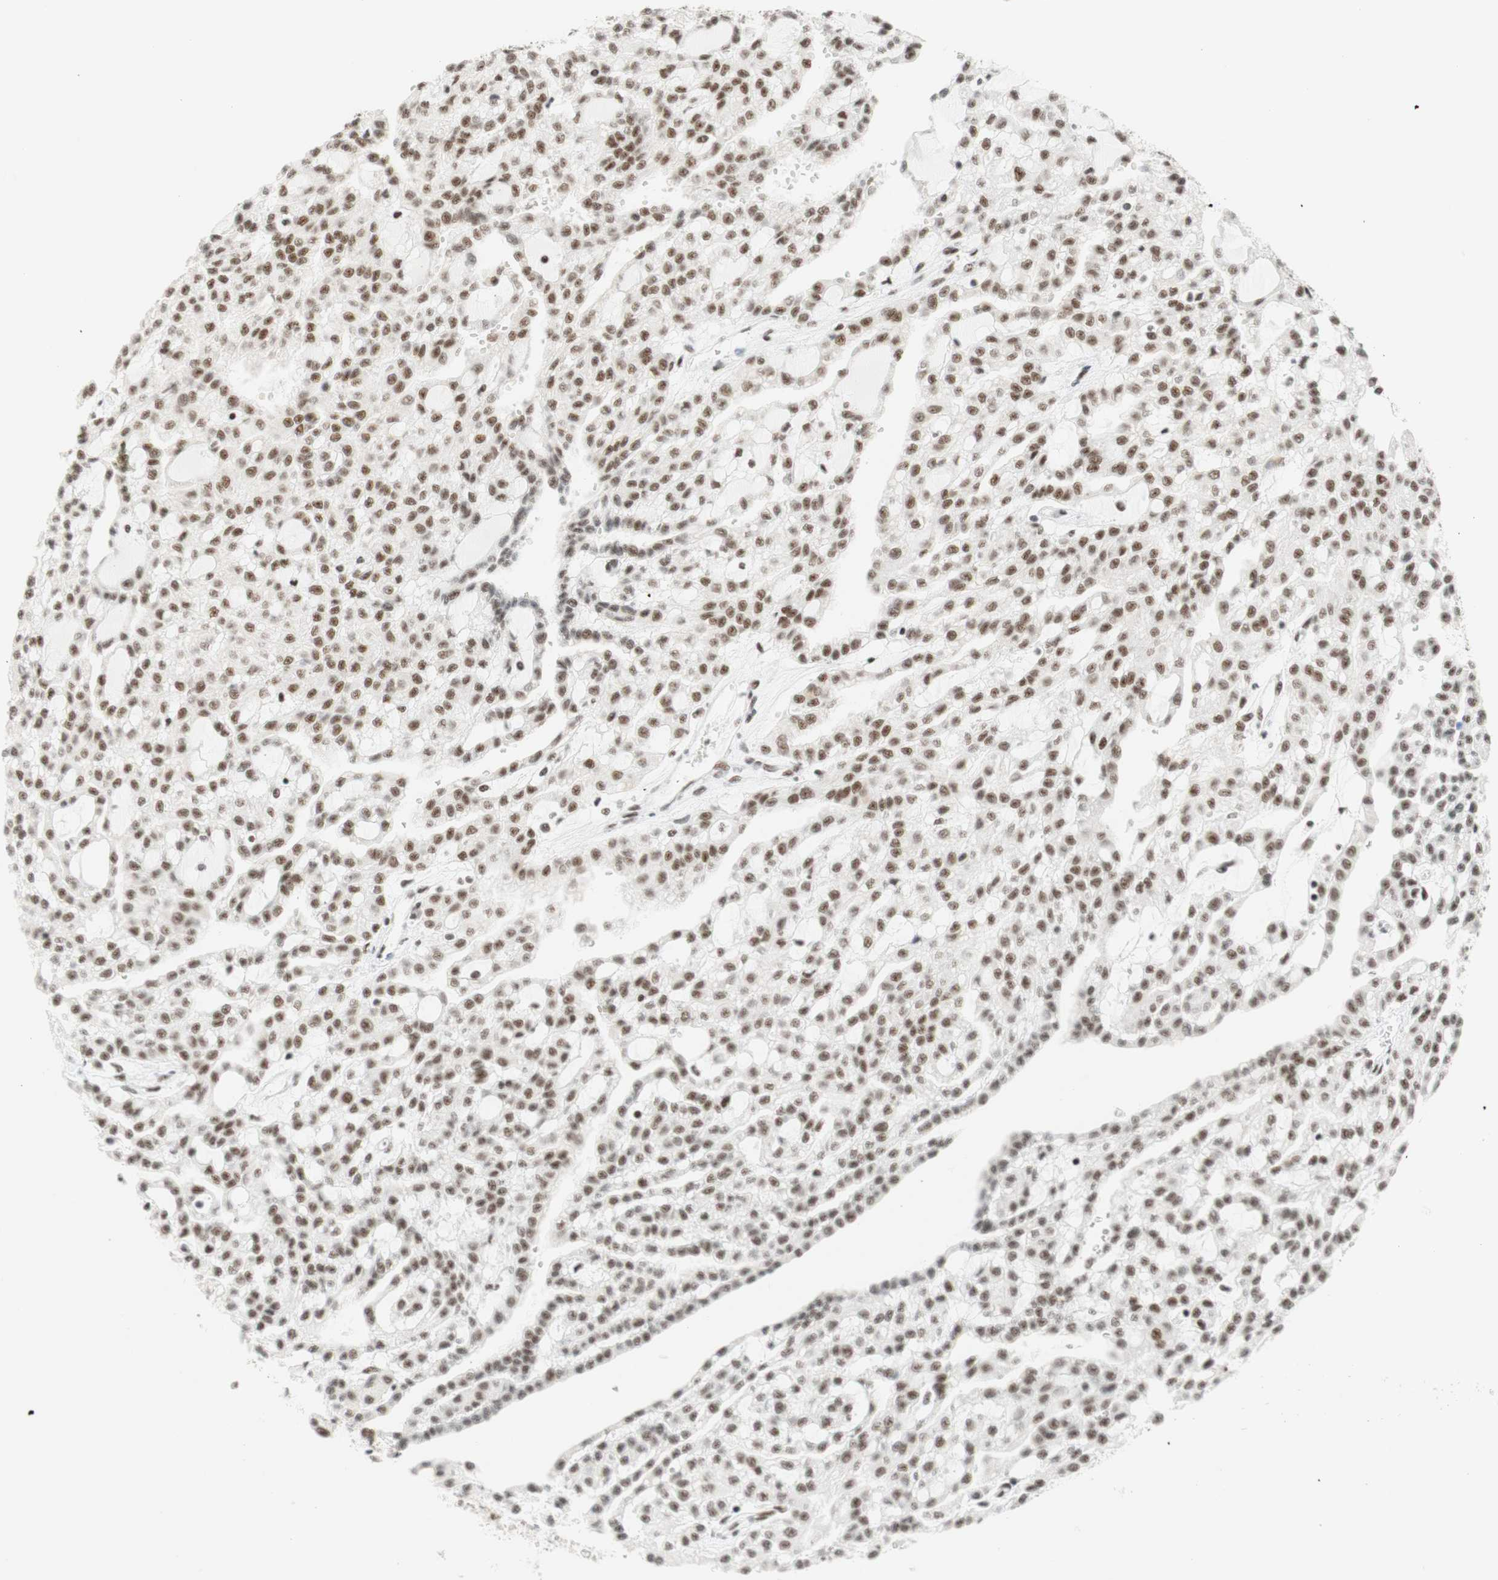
{"staining": {"intensity": "moderate", "quantity": "25%-75%", "location": "nuclear"}, "tissue": "renal cancer", "cell_type": "Tumor cells", "image_type": "cancer", "snomed": [{"axis": "morphology", "description": "Adenocarcinoma, NOS"}, {"axis": "topography", "description": "Kidney"}], "caption": "Renal cancer stained with a brown dye exhibits moderate nuclear positive expression in about 25%-75% of tumor cells.", "gene": "RNF20", "patient": {"sex": "male", "age": 63}}